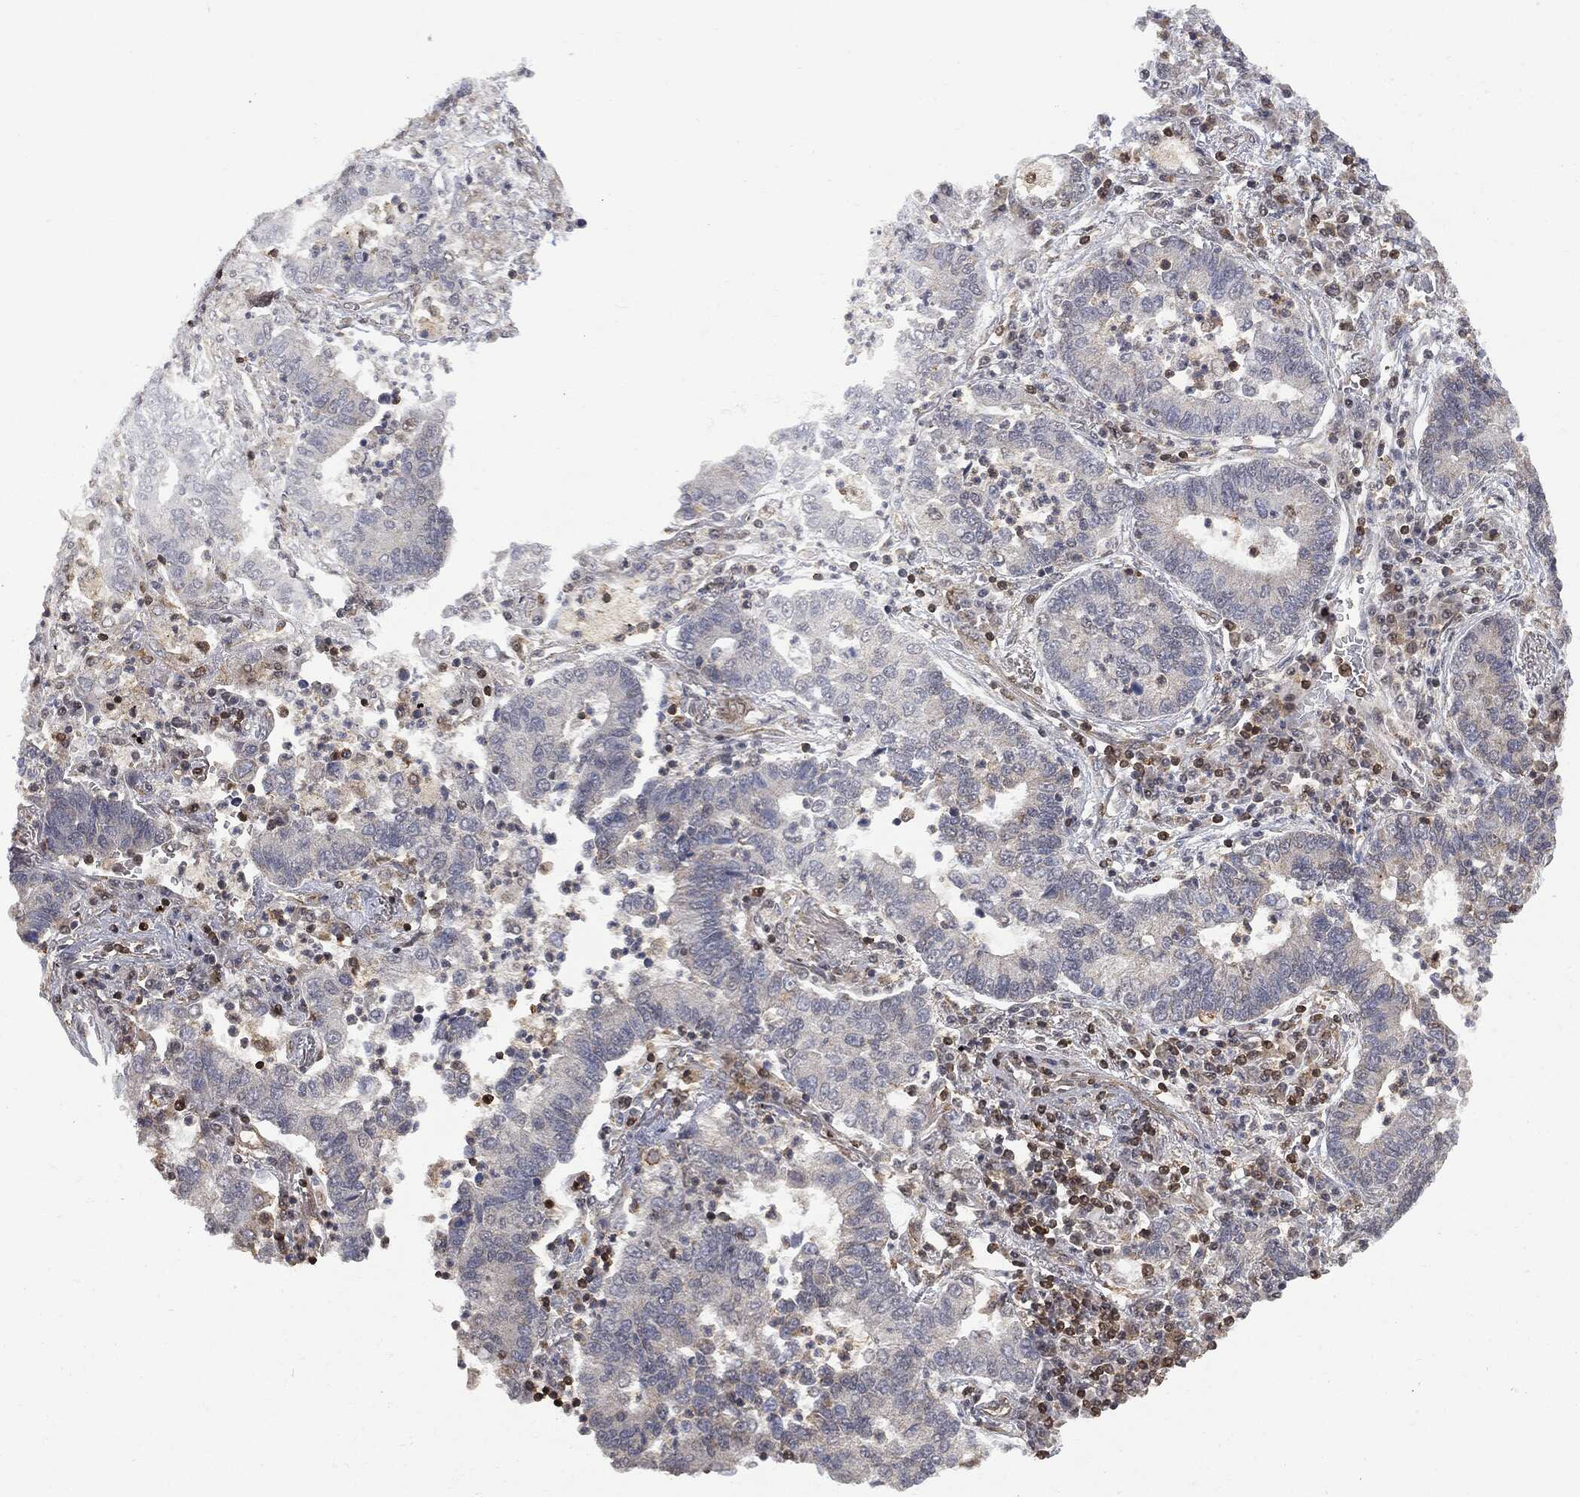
{"staining": {"intensity": "negative", "quantity": "none", "location": "none"}, "tissue": "lung cancer", "cell_type": "Tumor cells", "image_type": "cancer", "snomed": [{"axis": "morphology", "description": "Adenocarcinoma, NOS"}, {"axis": "topography", "description": "Lung"}], "caption": "Human adenocarcinoma (lung) stained for a protein using IHC exhibits no positivity in tumor cells.", "gene": "PSMB10", "patient": {"sex": "female", "age": 57}}